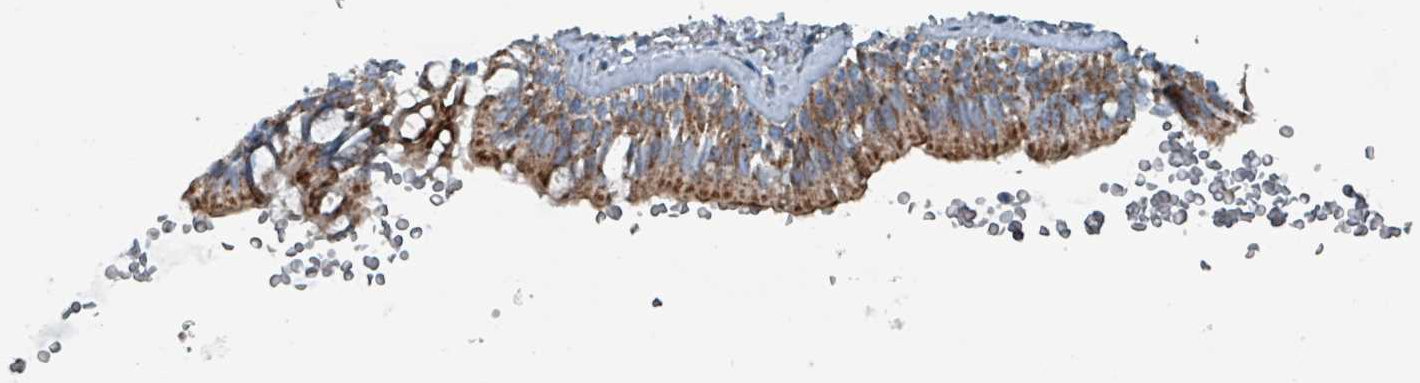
{"staining": {"intensity": "strong", "quantity": ">75%", "location": "cytoplasmic/membranous"}, "tissue": "bronchus", "cell_type": "Respiratory epithelial cells", "image_type": "normal", "snomed": [{"axis": "morphology", "description": "Normal tissue, NOS"}, {"axis": "topography", "description": "Lymph node"}, {"axis": "topography", "description": "Cartilage tissue"}, {"axis": "topography", "description": "Bronchus"}], "caption": "Protein expression analysis of benign bronchus displays strong cytoplasmic/membranous staining in about >75% of respiratory epithelial cells. (DAB IHC, brown staining for protein, blue staining for nuclei).", "gene": "ABHD18", "patient": {"sex": "female", "age": 70}}